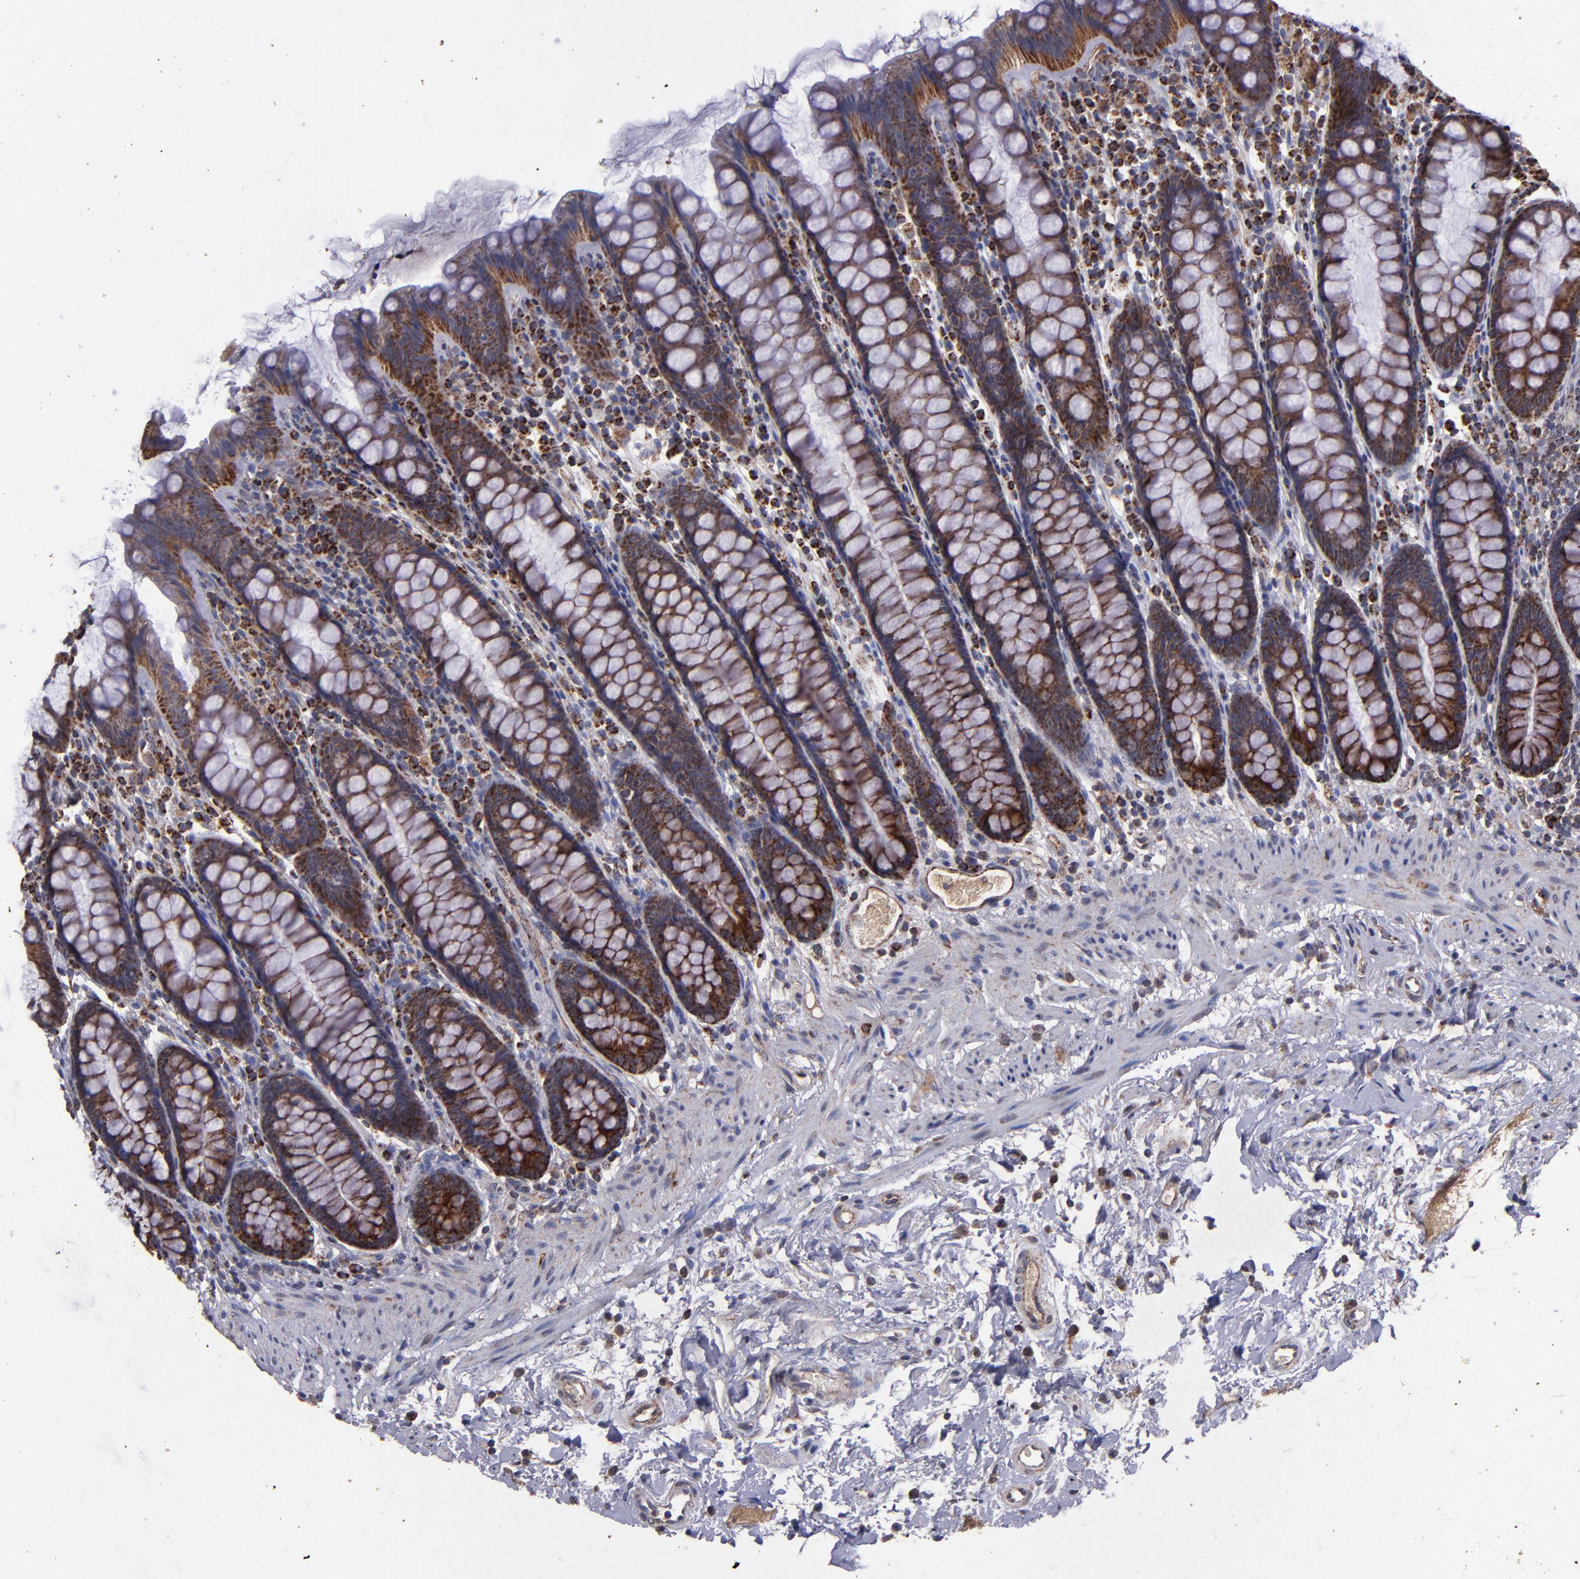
{"staining": {"intensity": "strong", "quantity": ">75%", "location": "cytoplasmic/membranous"}, "tissue": "rectum", "cell_type": "Glandular cells", "image_type": "normal", "snomed": [{"axis": "morphology", "description": "Normal tissue, NOS"}, {"axis": "topography", "description": "Rectum"}], "caption": "Immunohistochemical staining of normal rectum reveals >75% levels of strong cytoplasmic/membranous protein expression in about >75% of glandular cells. (IHC, brightfield microscopy, high magnification).", "gene": "TIMM9", "patient": {"sex": "male", "age": 92}}